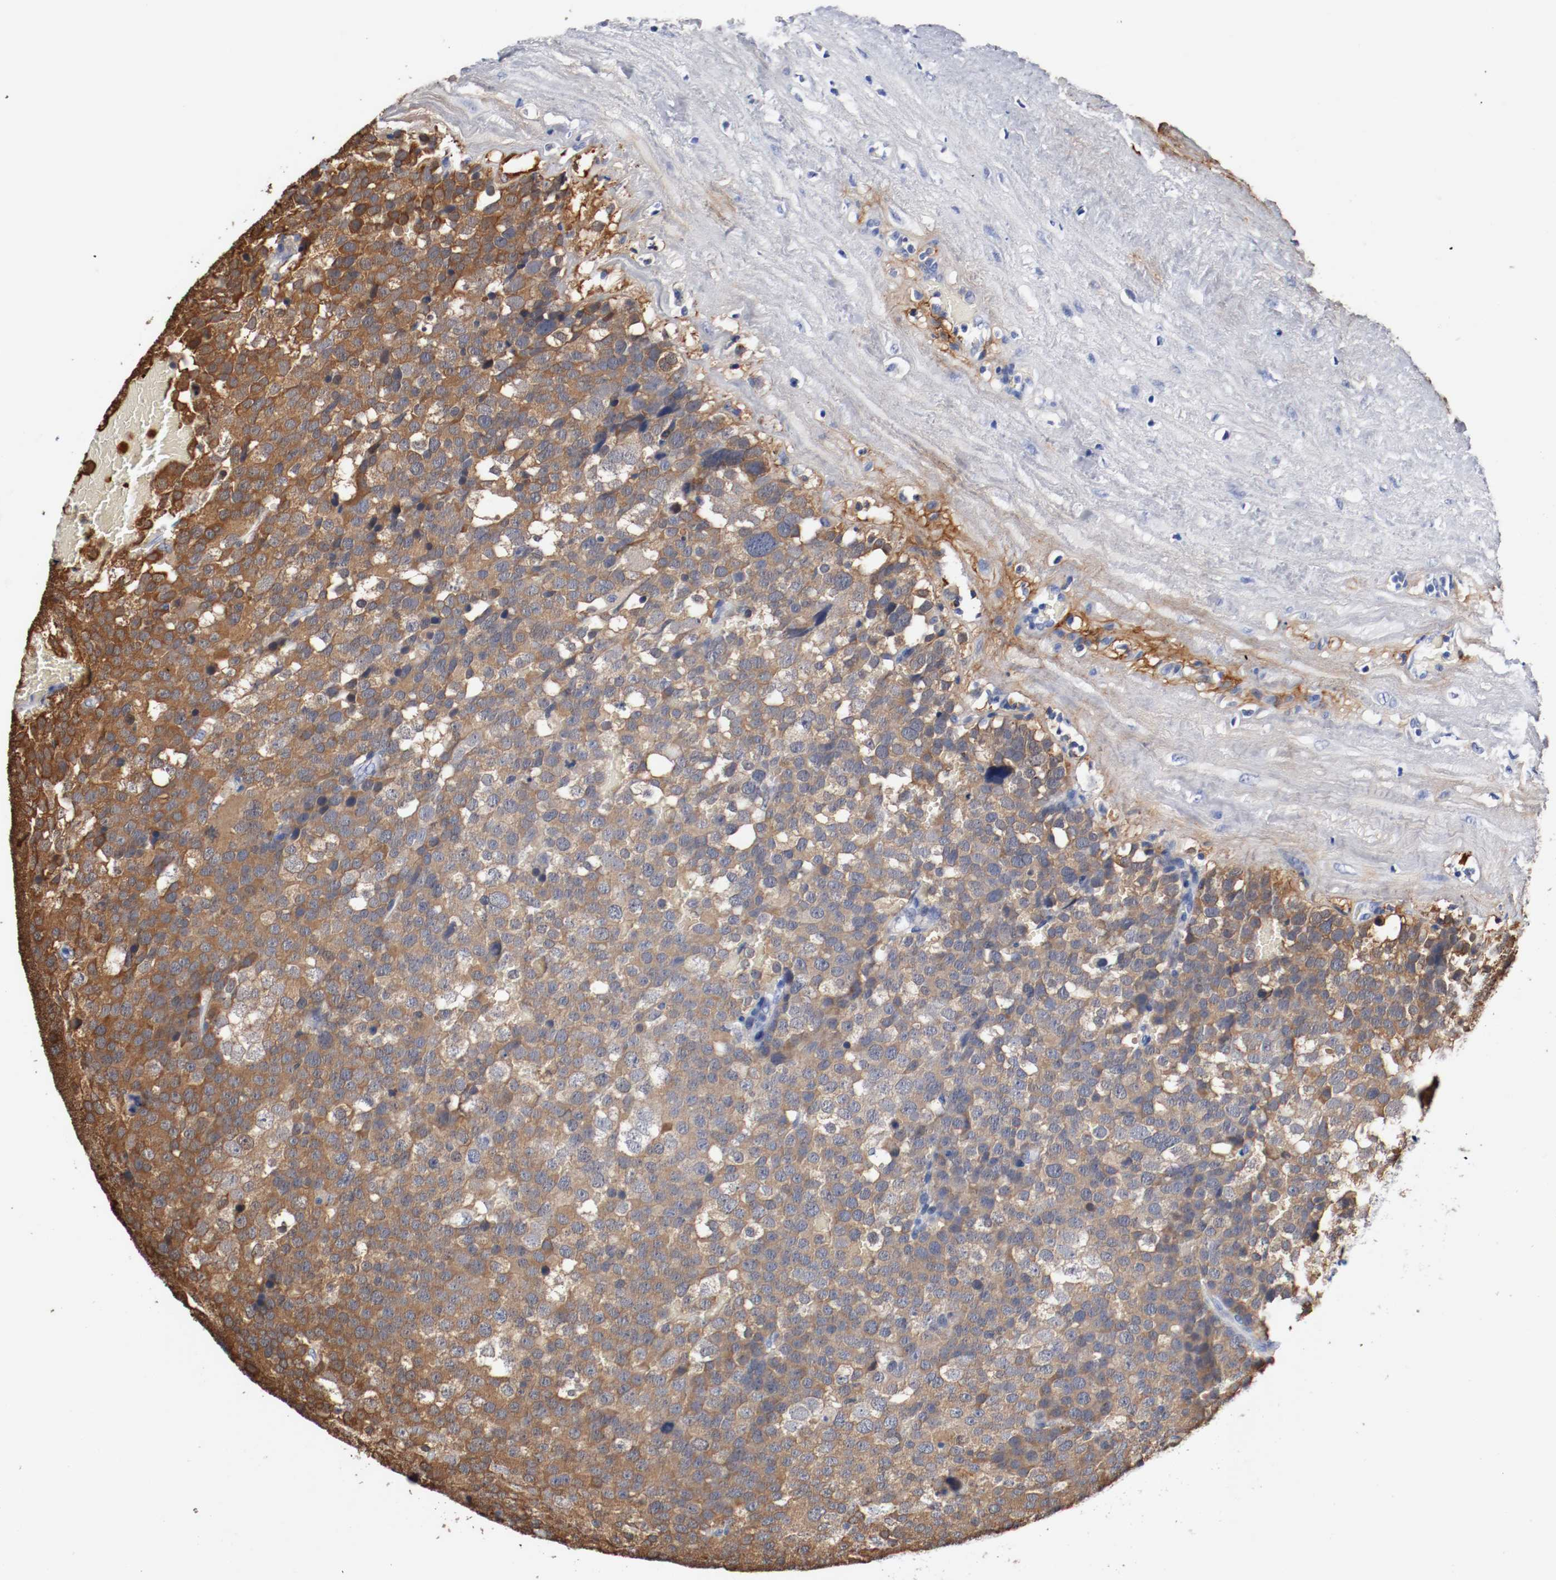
{"staining": {"intensity": "strong", "quantity": ">75%", "location": "cytoplasmic/membranous"}, "tissue": "testis cancer", "cell_type": "Tumor cells", "image_type": "cancer", "snomed": [{"axis": "morphology", "description": "Seminoma, NOS"}, {"axis": "topography", "description": "Testis"}], "caption": "High-magnification brightfield microscopy of testis seminoma stained with DAB (brown) and counterstained with hematoxylin (blue). tumor cells exhibit strong cytoplasmic/membranous expression is present in about>75% of cells.", "gene": "TNC", "patient": {"sex": "male", "age": 71}}